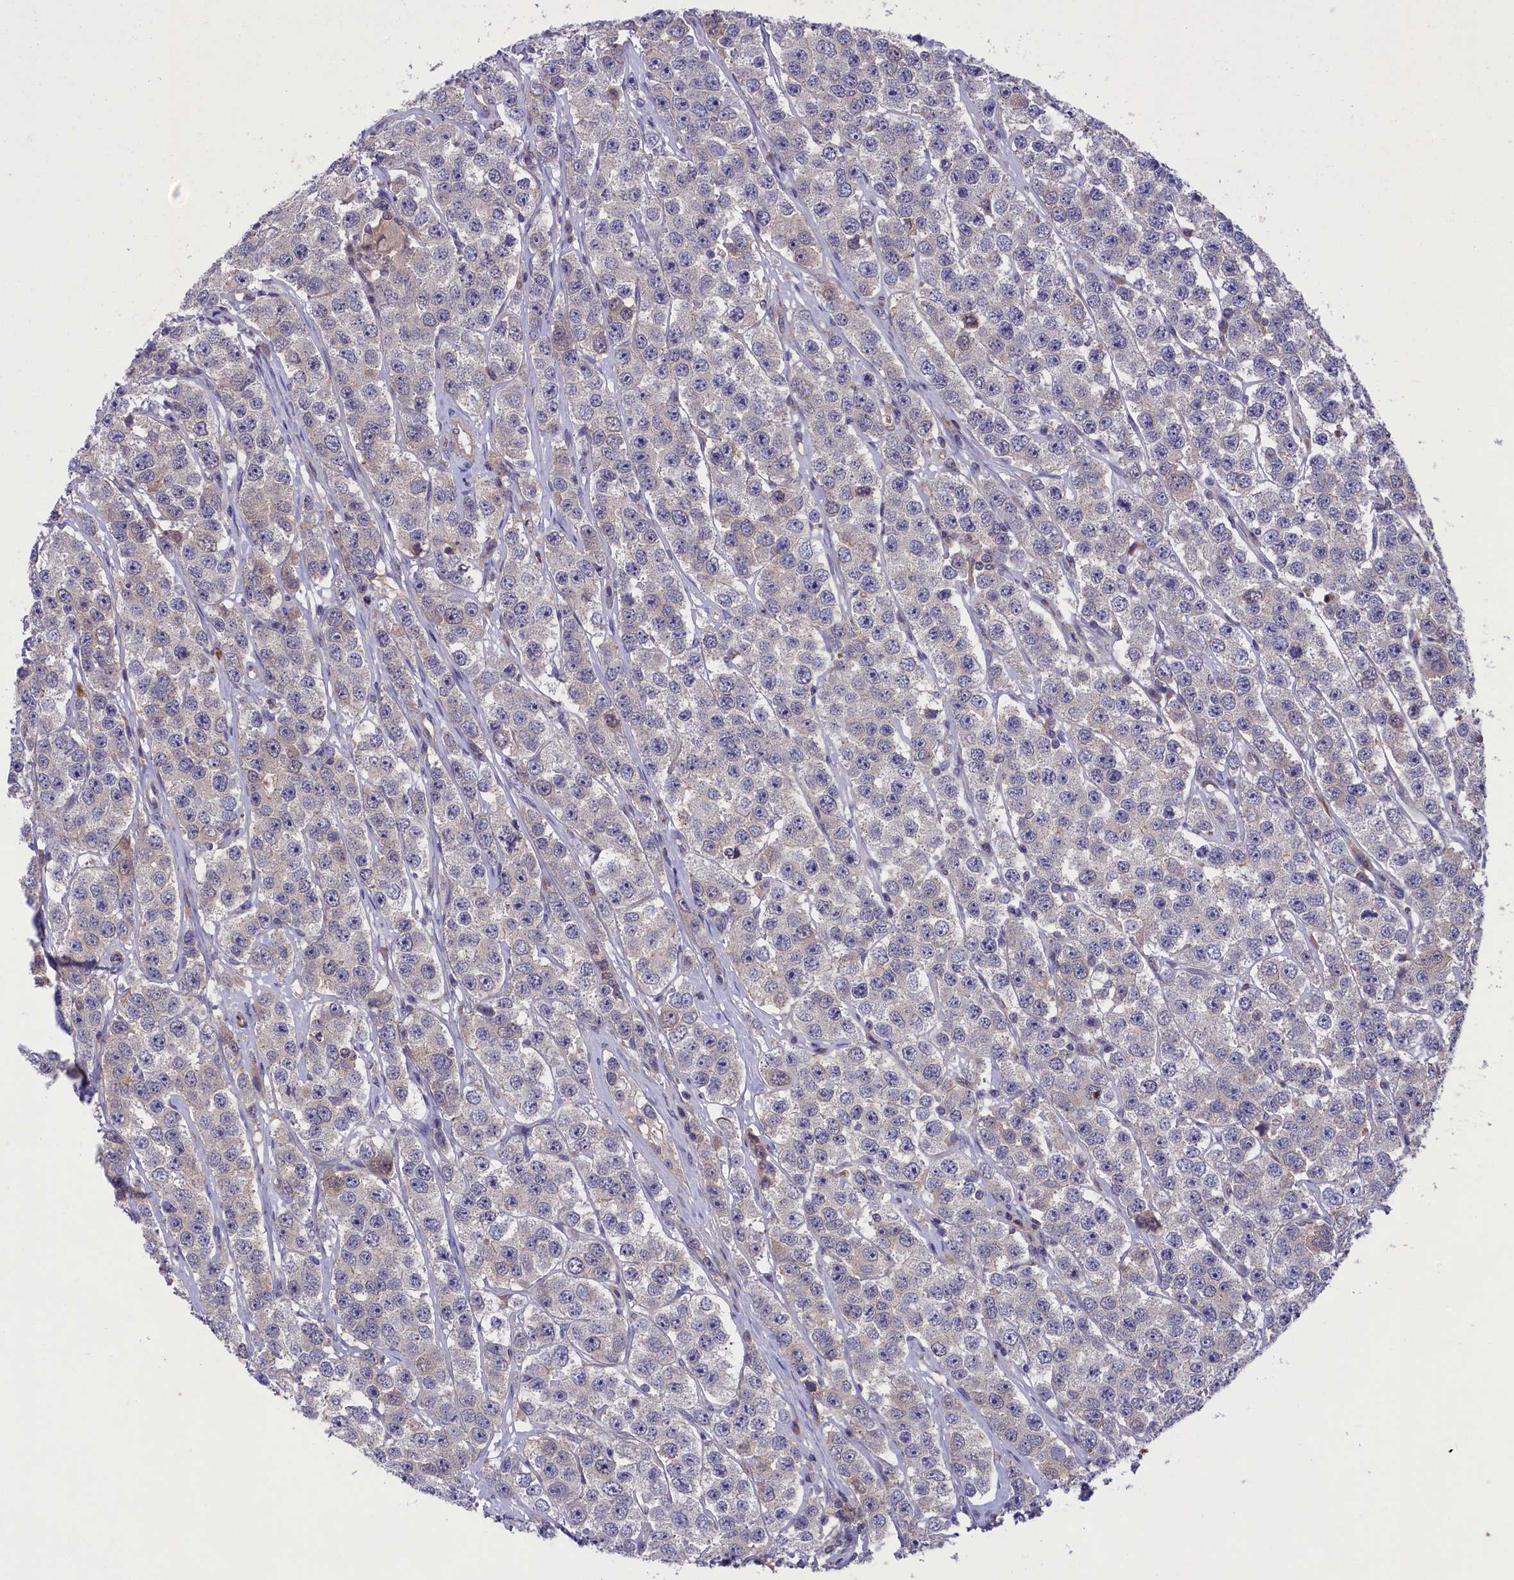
{"staining": {"intensity": "negative", "quantity": "none", "location": "none"}, "tissue": "testis cancer", "cell_type": "Tumor cells", "image_type": "cancer", "snomed": [{"axis": "morphology", "description": "Seminoma, NOS"}, {"axis": "topography", "description": "Testis"}], "caption": "An immunohistochemistry (IHC) photomicrograph of testis cancer (seminoma) is shown. There is no staining in tumor cells of testis cancer (seminoma).", "gene": "NUBP1", "patient": {"sex": "male", "age": 28}}